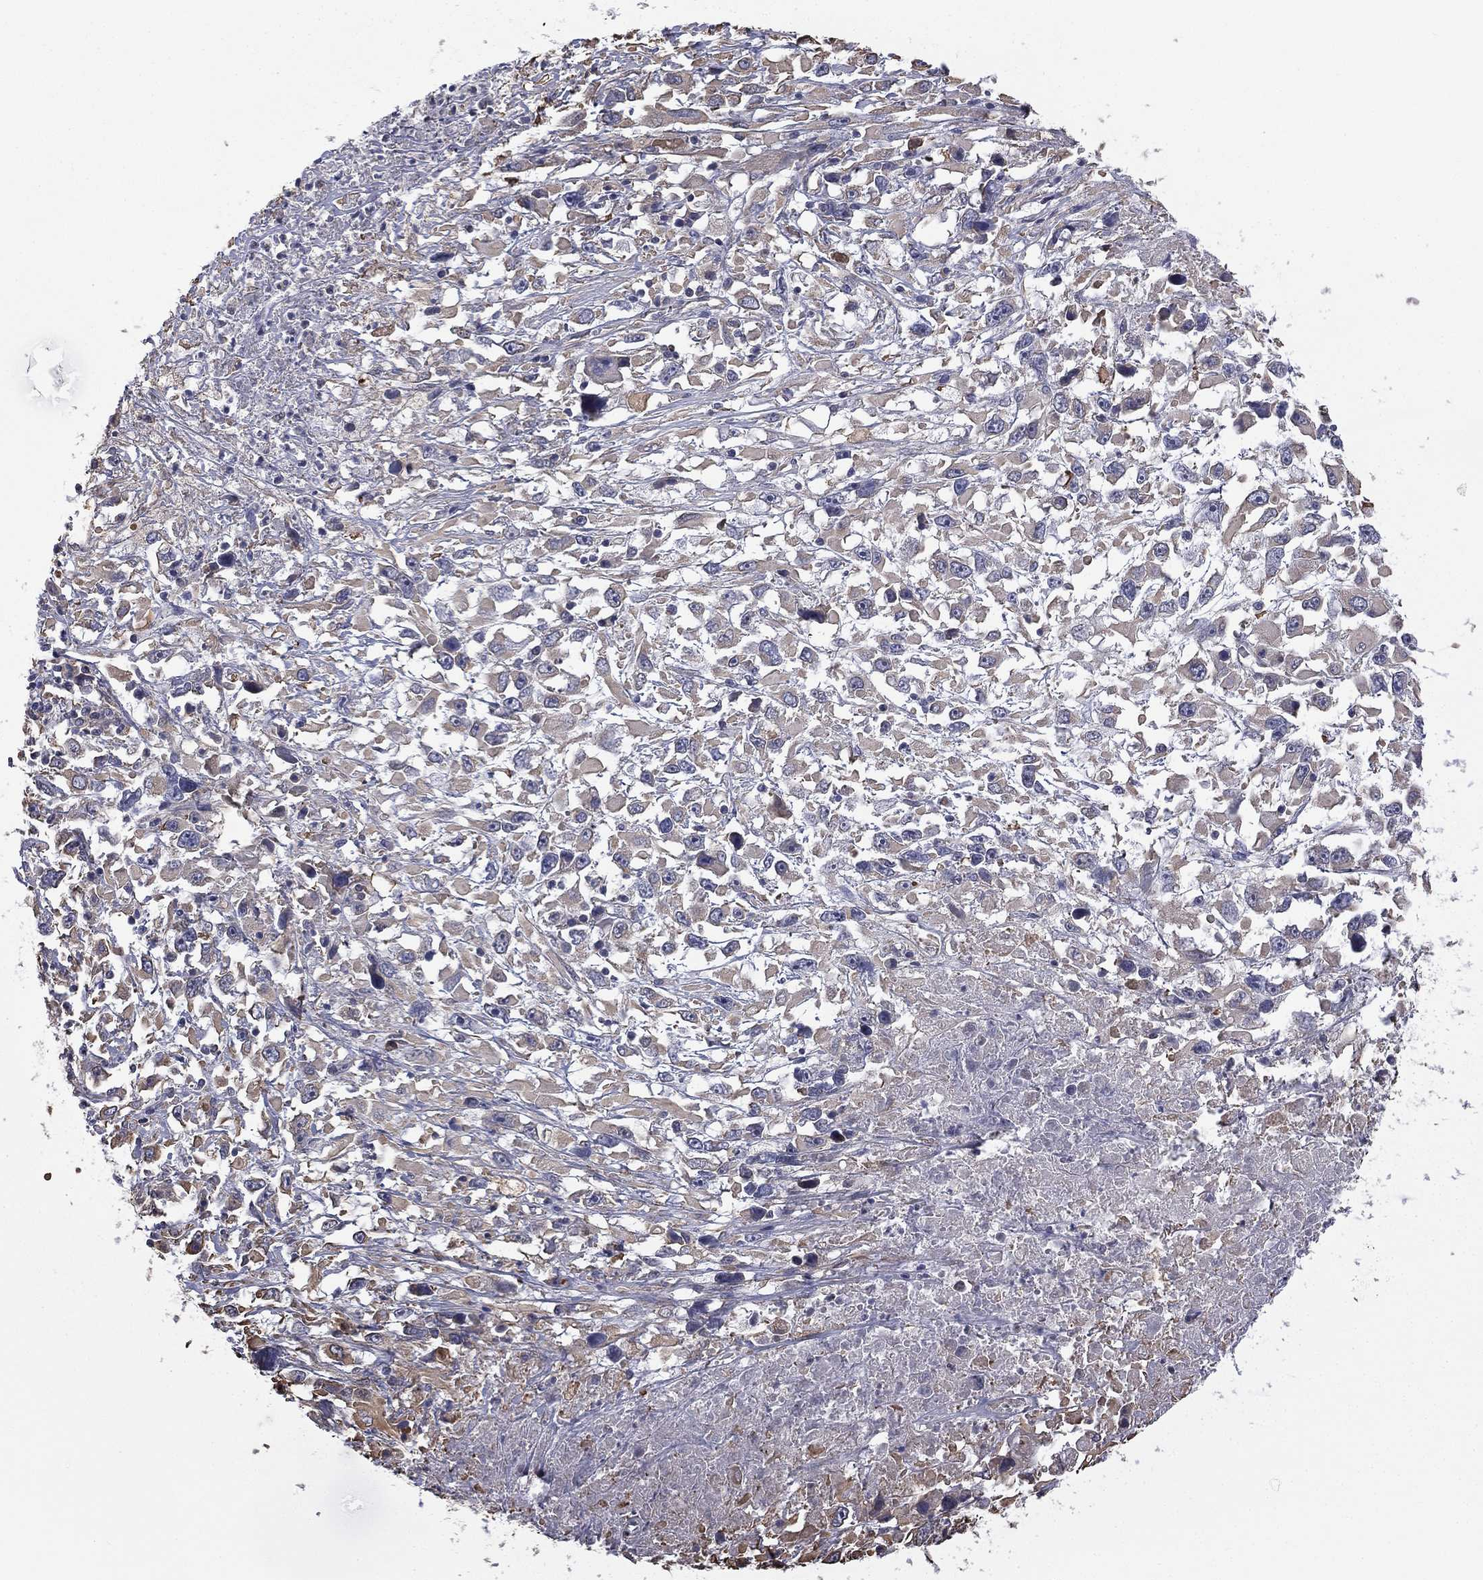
{"staining": {"intensity": "negative", "quantity": "none", "location": "none"}, "tissue": "melanoma", "cell_type": "Tumor cells", "image_type": "cancer", "snomed": [{"axis": "morphology", "description": "Malignant melanoma, Metastatic site"}, {"axis": "topography", "description": "Soft tissue"}], "caption": "This is an immunohistochemistry image of melanoma. There is no positivity in tumor cells.", "gene": "SCUBE1", "patient": {"sex": "male", "age": 50}}